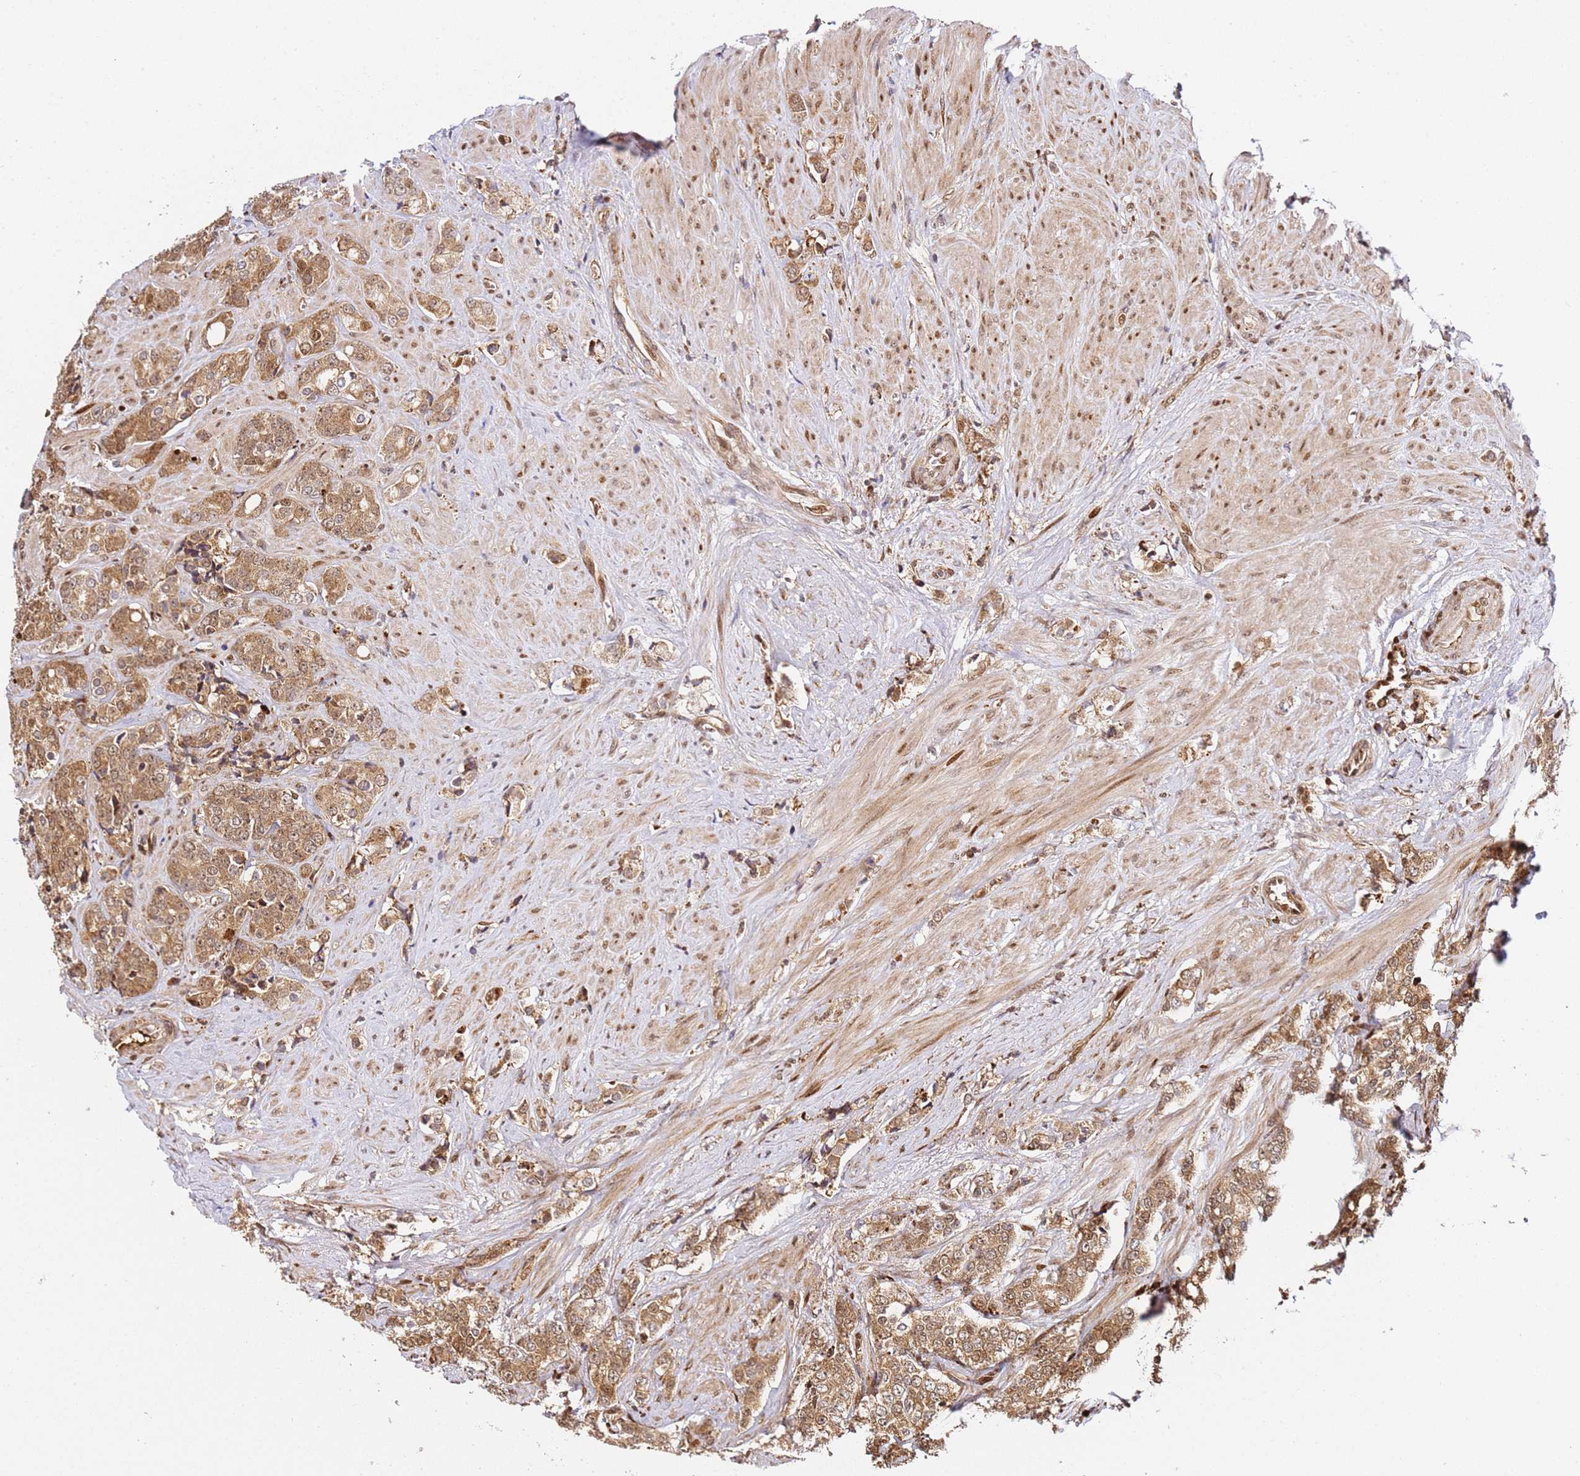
{"staining": {"intensity": "moderate", "quantity": ">75%", "location": "cytoplasmic/membranous,nuclear"}, "tissue": "prostate cancer", "cell_type": "Tumor cells", "image_type": "cancer", "snomed": [{"axis": "morphology", "description": "Adenocarcinoma, High grade"}, {"axis": "topography", "description": "Prostate"}], "caption": "Prostate adenocarcinoma (high-grade) tissue shows moderate cytoplasmic/membranous and nuclear staining in about >75% of tumor cells, visualized by immunohistochemistry. The staining was performed using DAB (3,3'-diaminobenzidine) to visualize the protein expression in brown, while the nuclei were stained in blue with hematoxylin (Magnification: 20x).", "gene": "SMOX", "patient": {"sex": "male", "age": 62}}